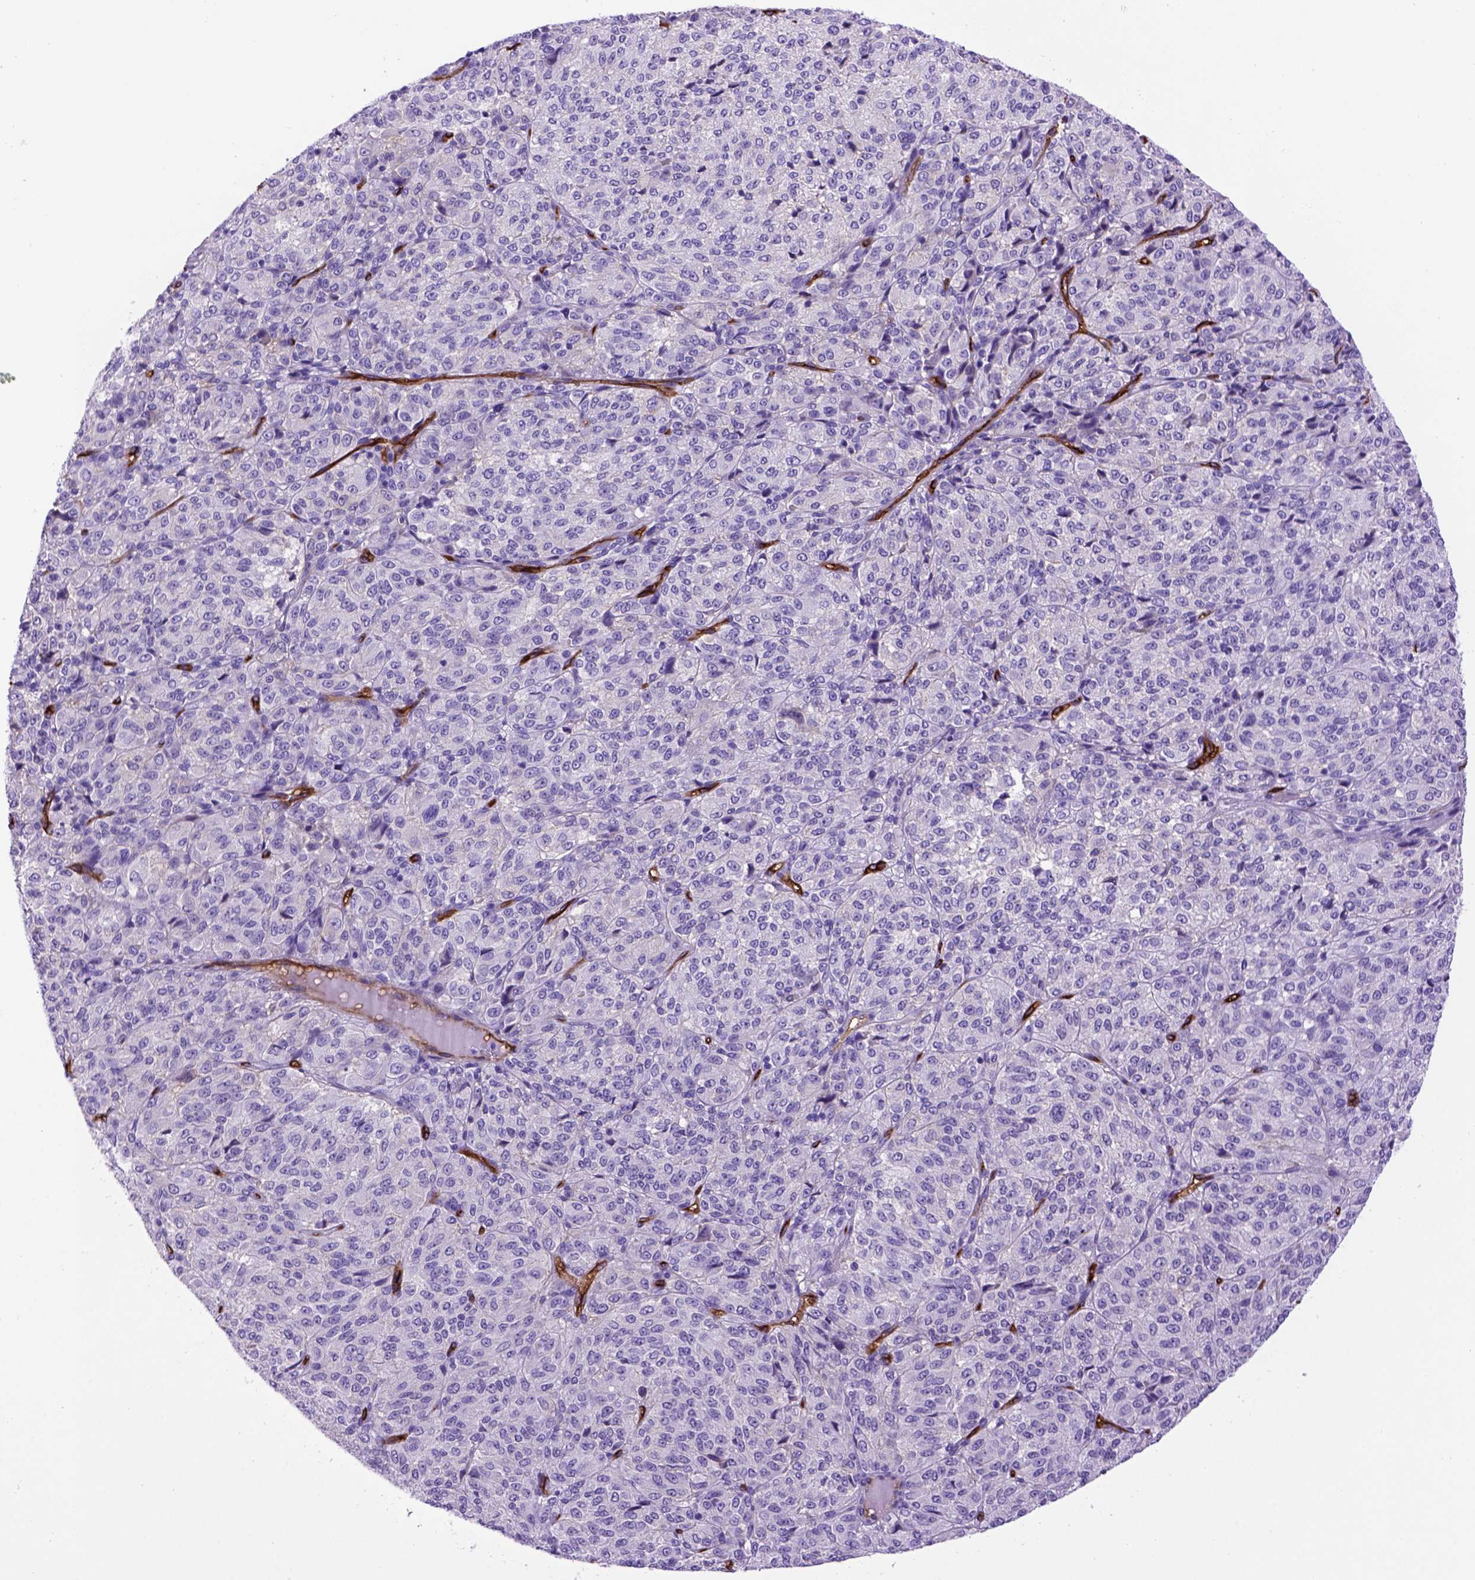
{"staining": {"intensity": "negative", "quantity": "none", "location": "none"}, "tissue": "melanoma", "cell_type": "Tumor cells", "image_type": "cancer", "snomed": [{"axis": "morphology", "description": "Malignant melanoma, Metastatic site"}, {"axis": "topography", "description": "Brain"}], "caption": "An immunohistochemistry micrograph of malignant melanoma (metastatic site) is shown. There is no staining in tumor cells of malignant melanoma (metastatic site).", "gene": "ENG", "patient": {"sex": "female", "age": 56}}